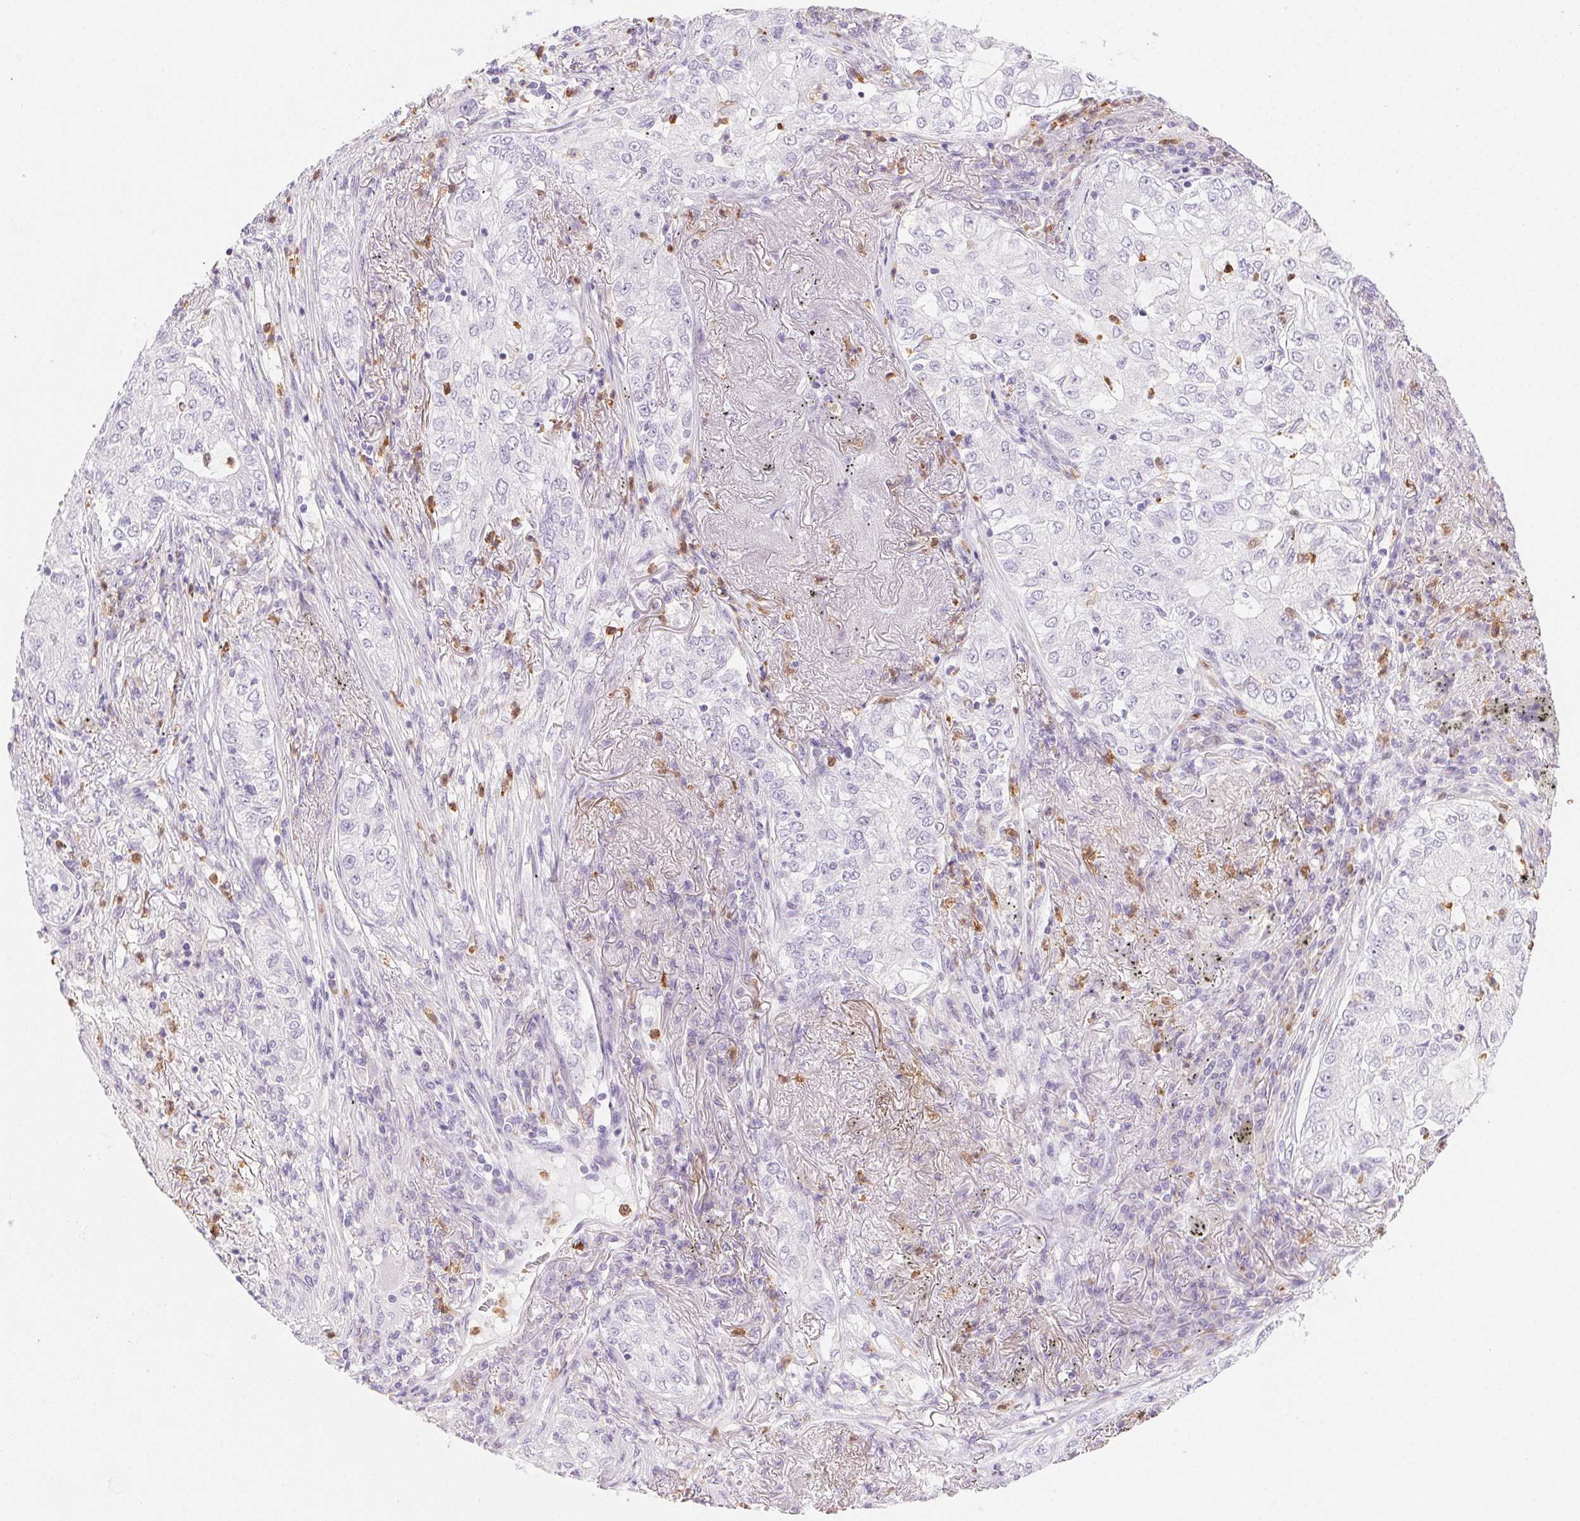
{"staining": {"intensity": "negative", "quantity": "none", "location": "none"}, "tissue": "lung cancer", "cell_type": "Tumor cells", "image_type": "cancer", "snomed": [{"axis": "morphology", "description": "Adenocarcinoma, NOS"}, {"axis": "topography", "description": "Lung"}], "caption": "DAB immunohistochemical staining of human adenocarcinoma (lung) demonstrates no significant staining in tumor cells.", "gene": "TMEM45A", "patient": {"sex": "female", "age": 73}}